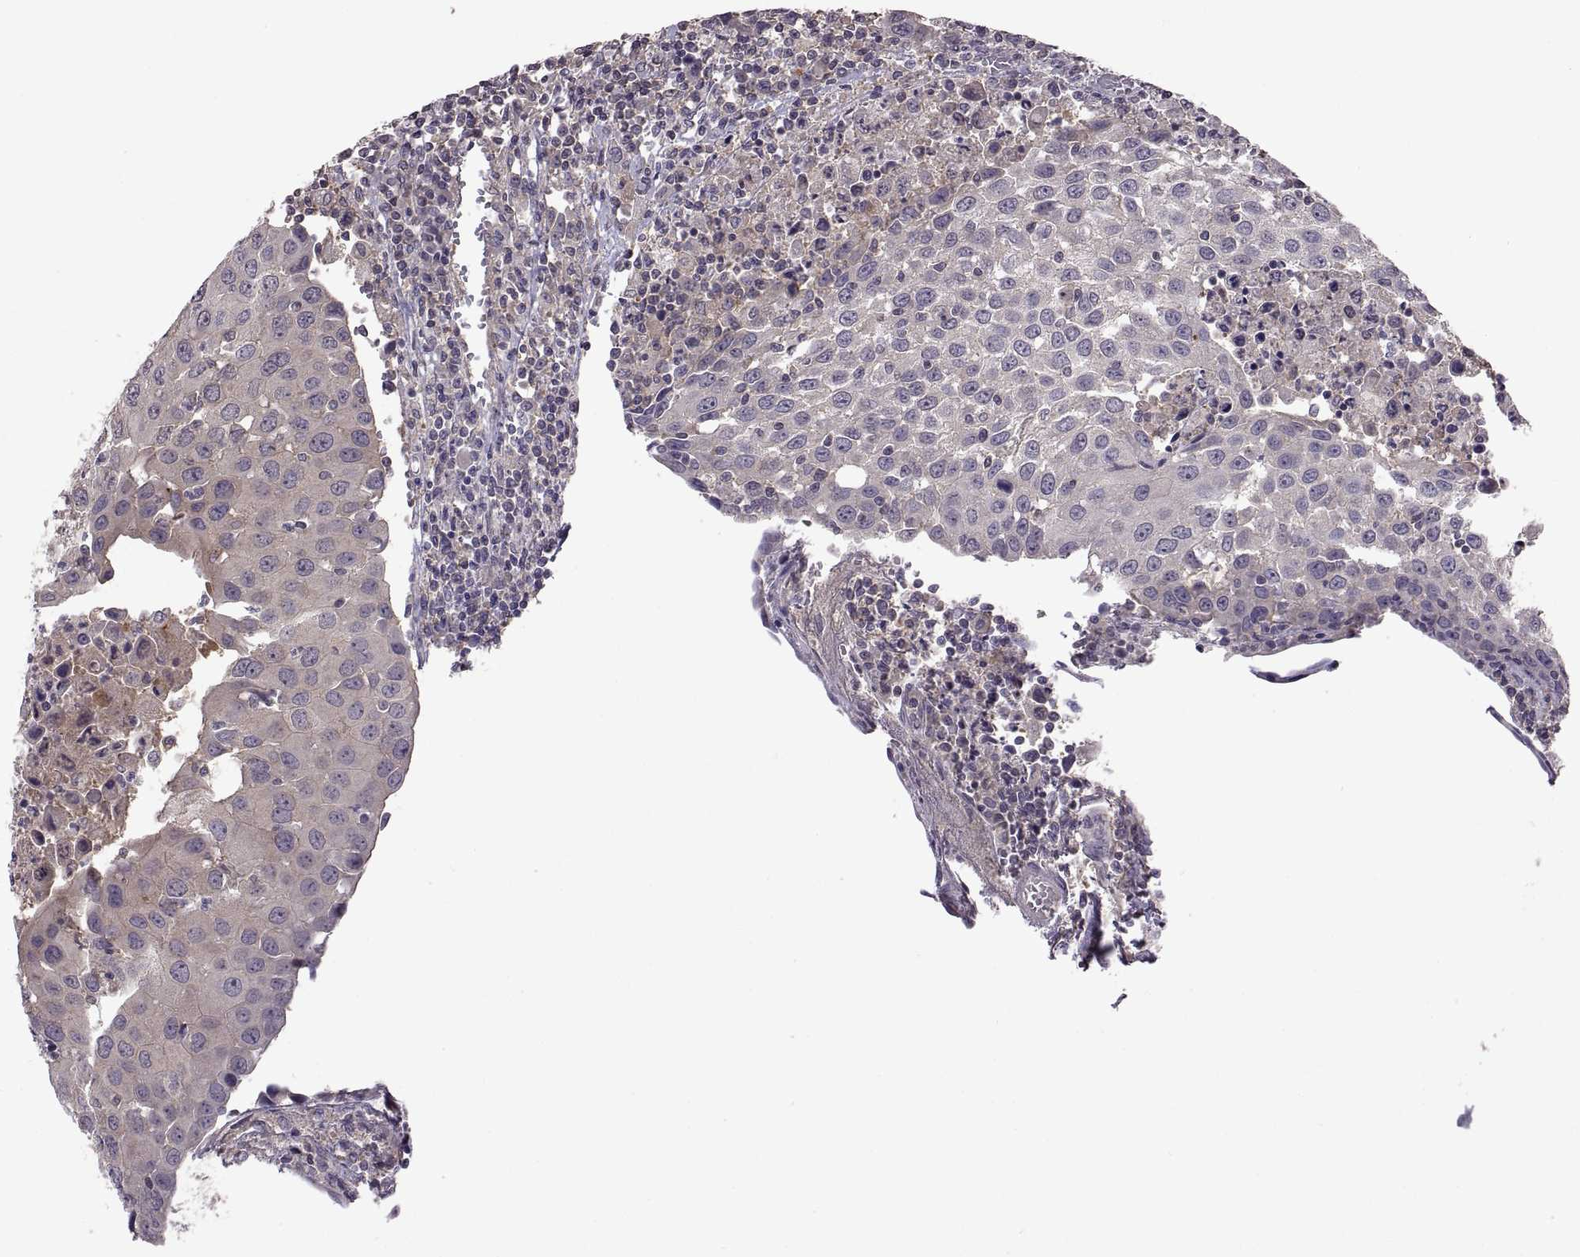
{"staining": {"intensity": "negative", "quantity": "none", "location": "none"}, "tissue": "urothelial cancer", "cell_type": "Tumor cells", "image_type": "cancer", "snomed": [{"axis": "morphology", "description": "Urothelial carcinoma, High grade"}, {"axis": "topography", "description": "Urinary bladder"}], "caption": "The image displays no significant positivity in tumor cells of urothelial cancer. (Immunohistochemistry, brightfield microscopy, high magnification).", "gene": "NMNAT2", "patient": {"sex": "female", "age": 85}}